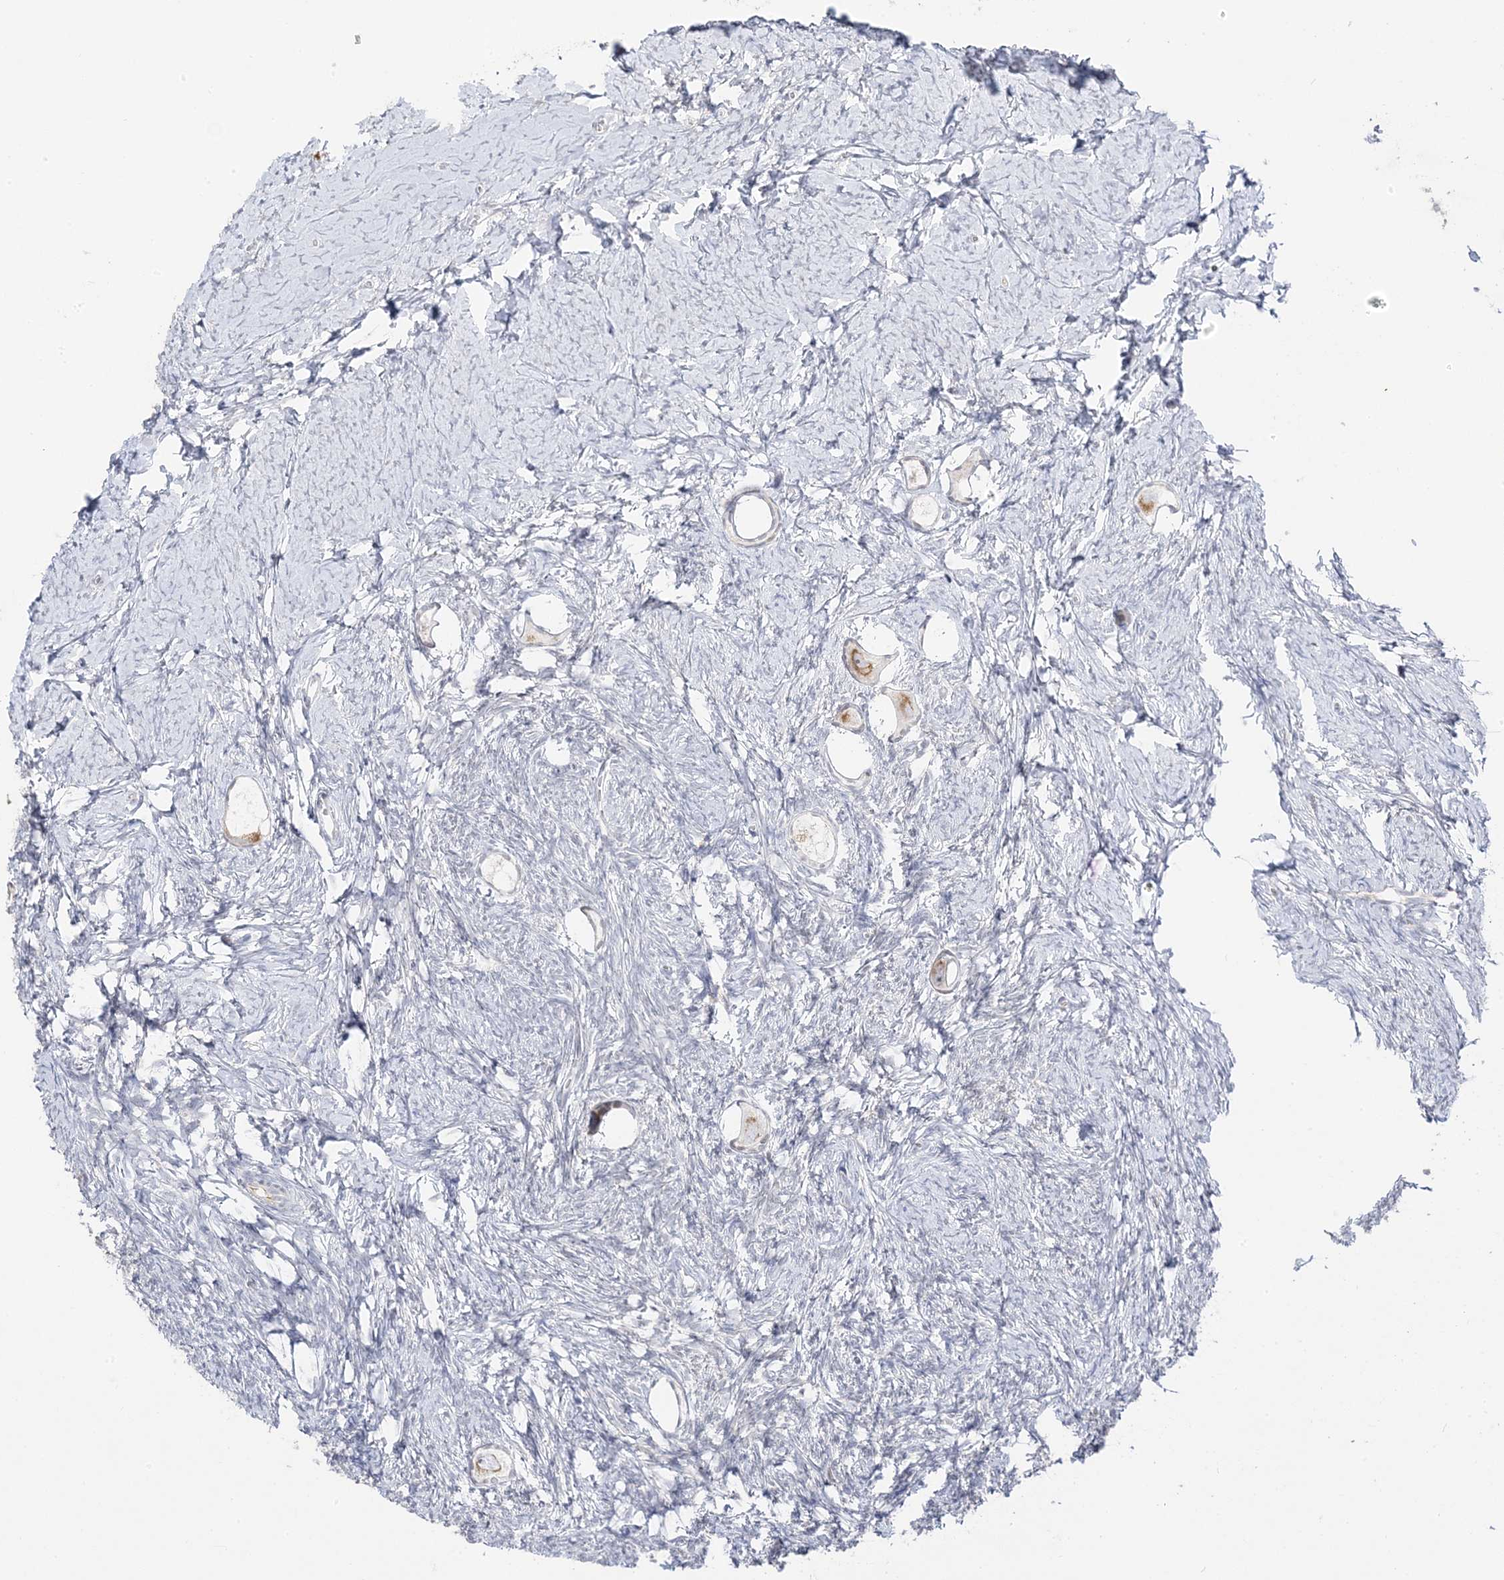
{"staining": {"intensity": "moderate", "quantity": "25%-75%", "location": "cytoplasmic/membranous"}, "tissue": "ovary", "cell_type": "Follicle cells", "image_type": "normal", "snomed": [{"axis": "morphology", "description": "Normal tissue, NOS"}, {"axis": "topography", "description": "Ovary"}], "caption": "Protein staining of benign ovary shows moderate cytoplasmic/membranous expression in about 25%-75% of follicle cells. The staining is performed using DAB brown chromogen to label protein expression. The nuclei are counter-stained blue using hematoxylin.", "gene": "TRANK1", "patient": {"sex": "female", "age": 27}}